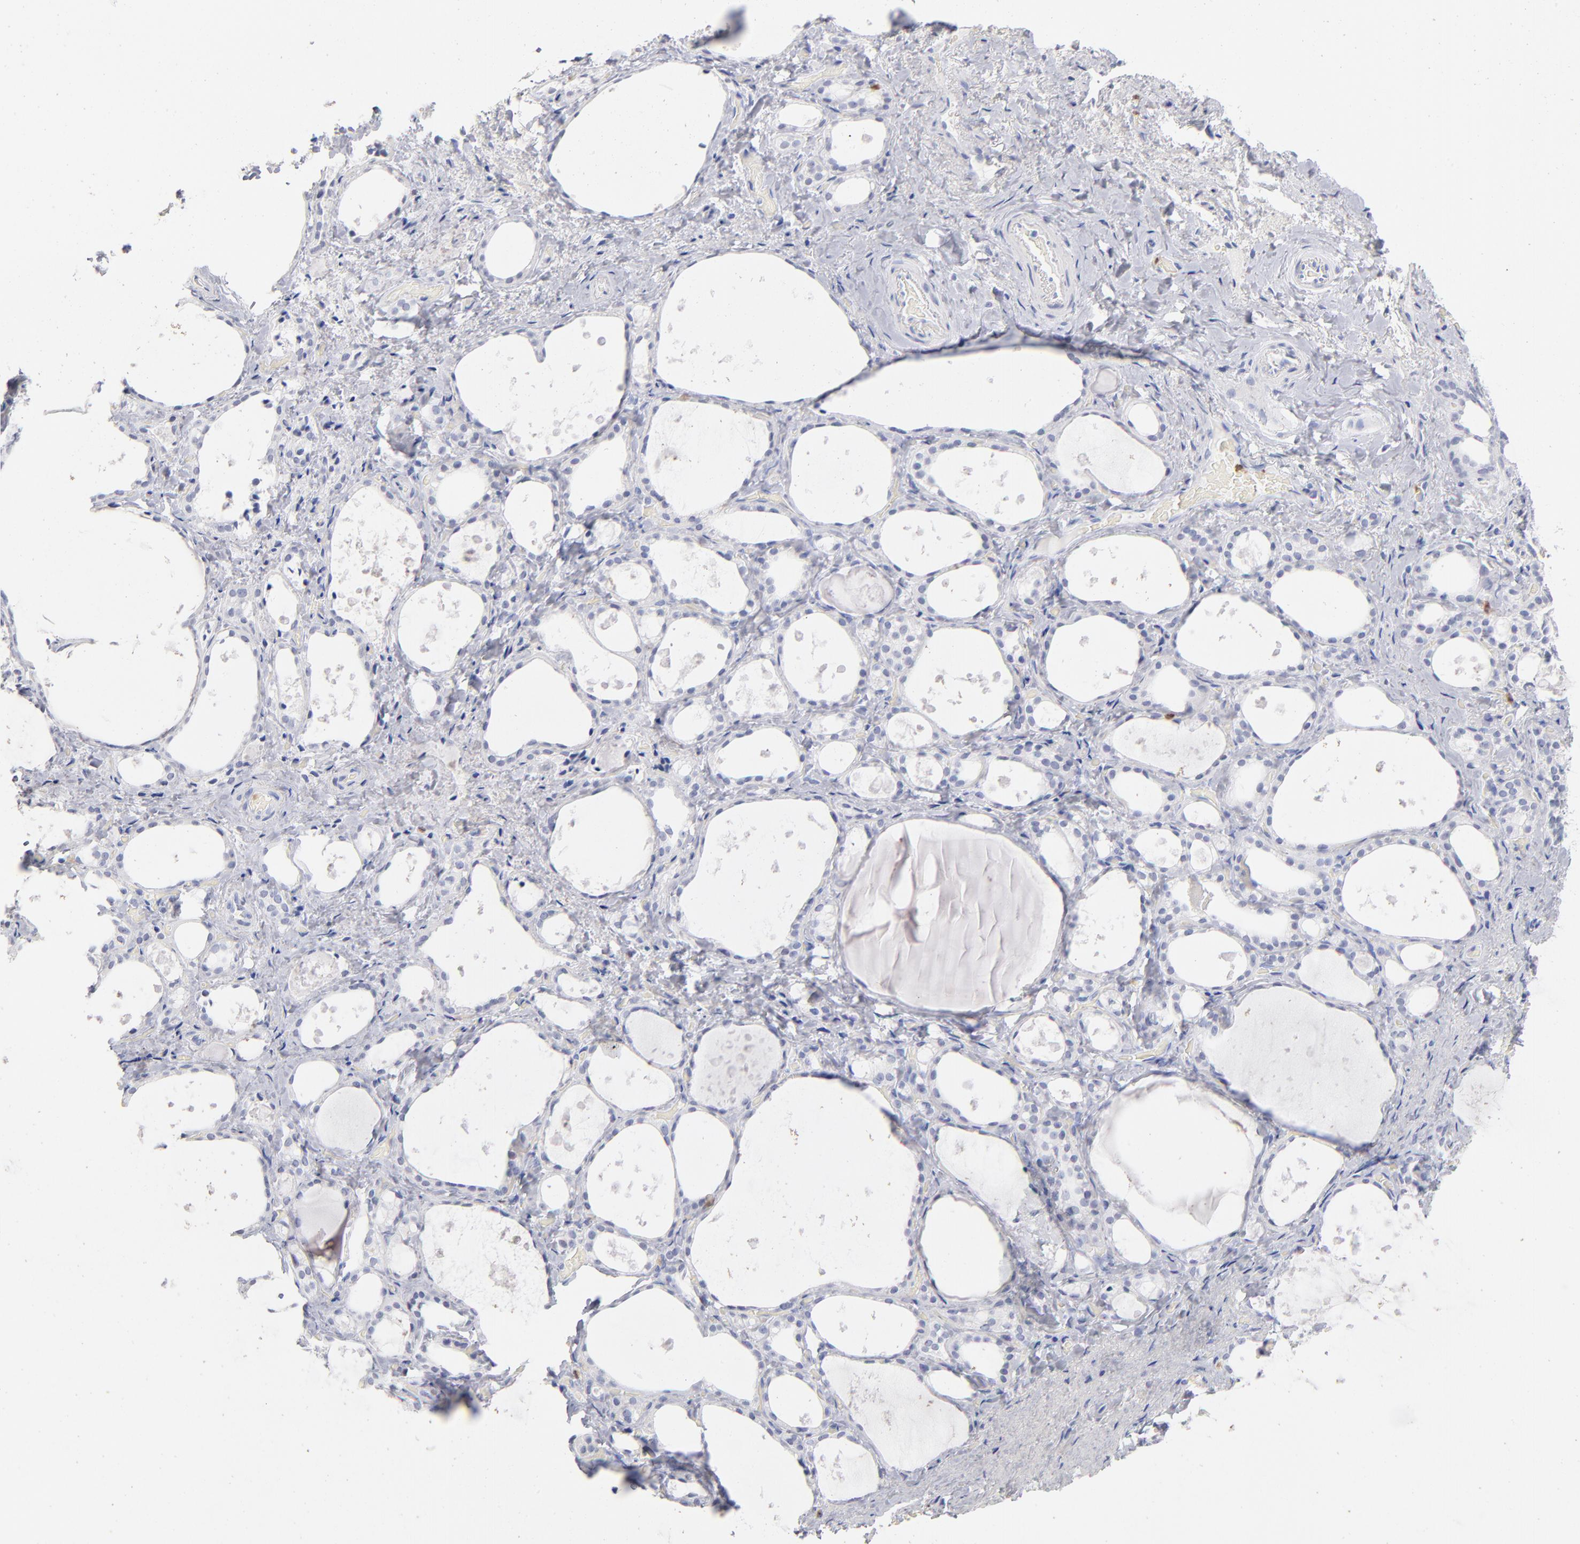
{"staining": {"intensity": "negative", "quantity": "none", "location": "none"}, "tissue": "thyroid gland", "cell_type": "Glandular cells", "image_type": "normal", "snomed": [{"axis": "morphology", "description": "Normal tissue, NOS"}, {"axis": "topography", "description": "Thyroid gland"}], "caption": "Immunohistochemistry of unremarkable thyroid gland reveals no positivity in glandular cells.", "gene": "ARG1", "patient": {"sex": "female", "age": 75}}